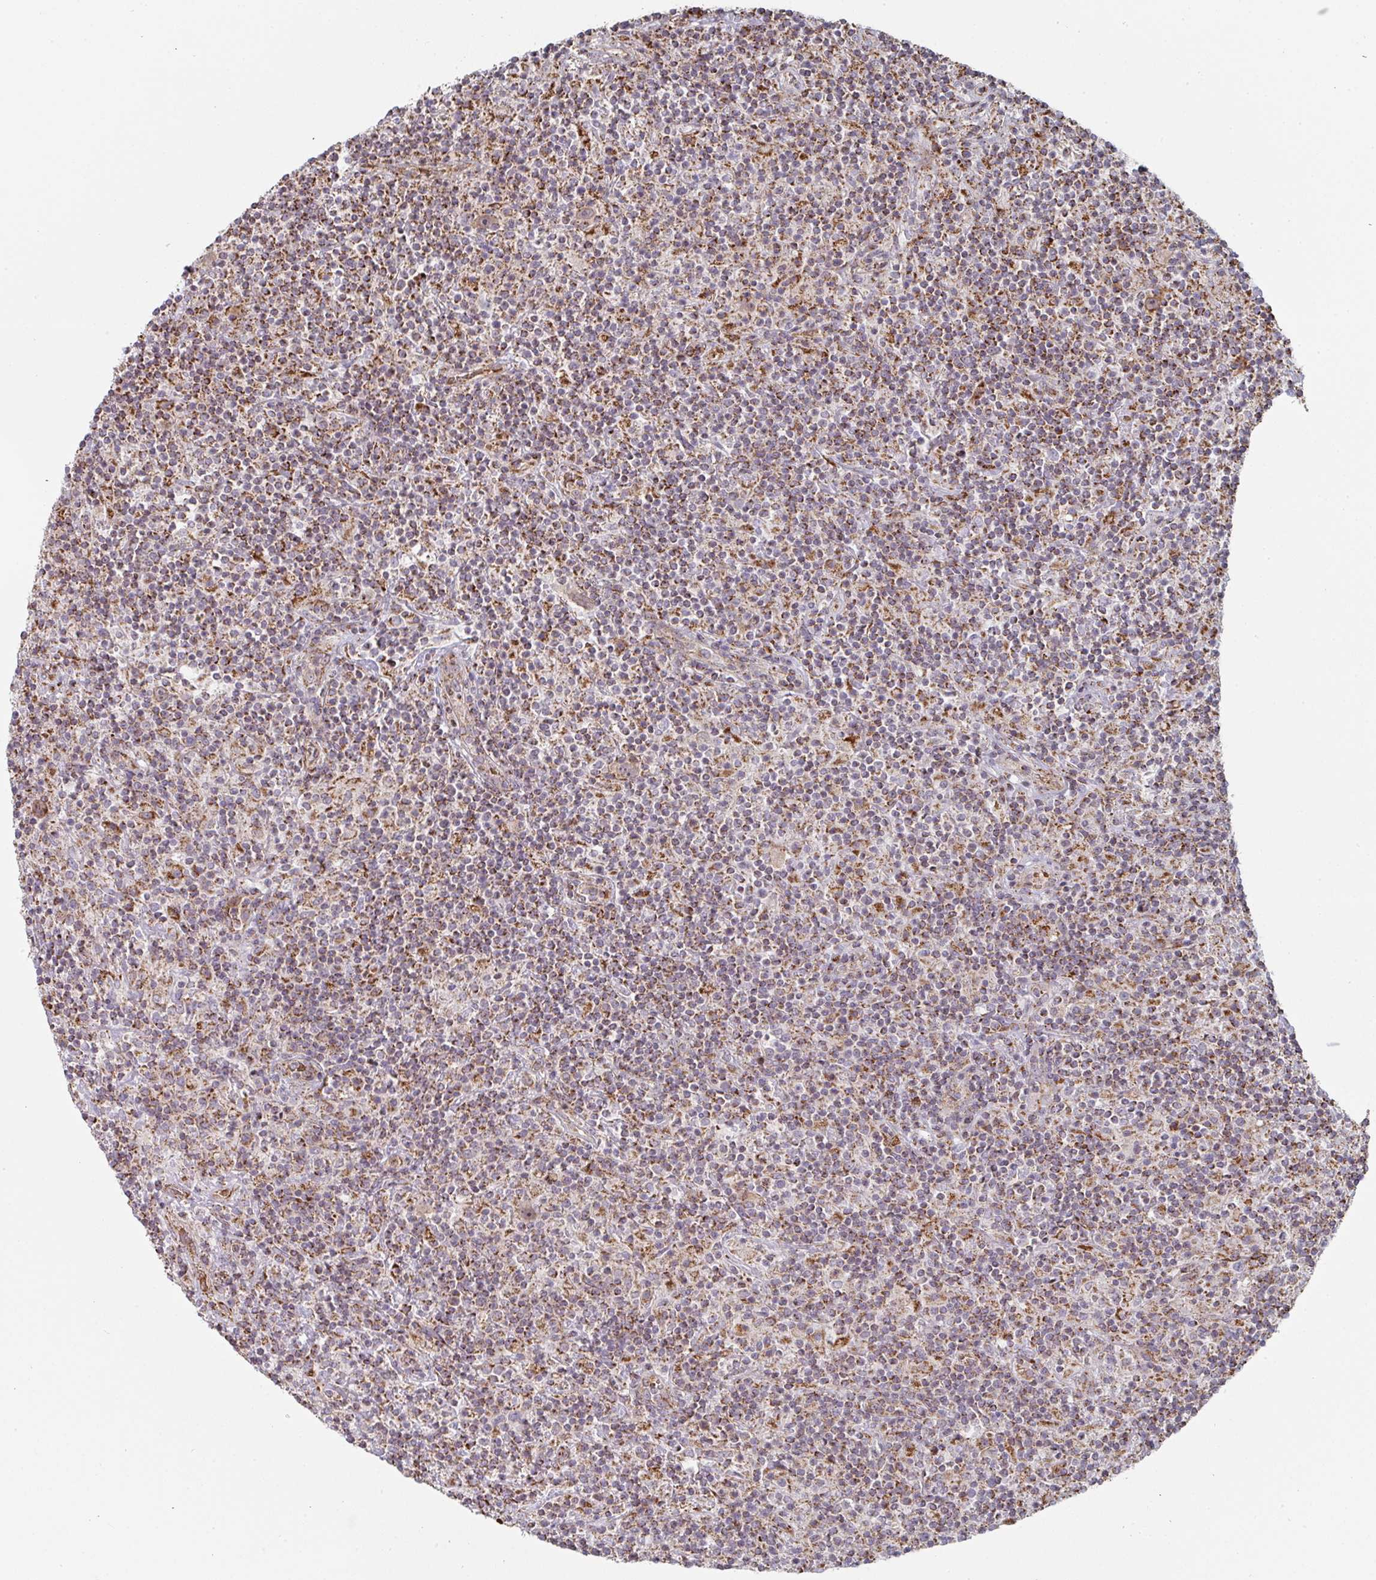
{"staining": {"intensity": "moderate", "quantity": "25%-75%", "location": "cytoplasmic/membranous"}, "tissue": "lymphoma", "cell_type": "Tumor cells", "image_type": "cancer", "snomed": [{"axis": "morphology", "description": "Hodgkin's disease, NOS"}, {"axis": "topography", "description": "Lymph node"}], "caption": "About 25%-75% of tumor cells in lymphoma reveal moderate cytoplasmic/membranous protein staining as visualized by brown immunohistochemical staining.", "gene": "ZNF526", "patient": {"sex": "male", "age": 70}}